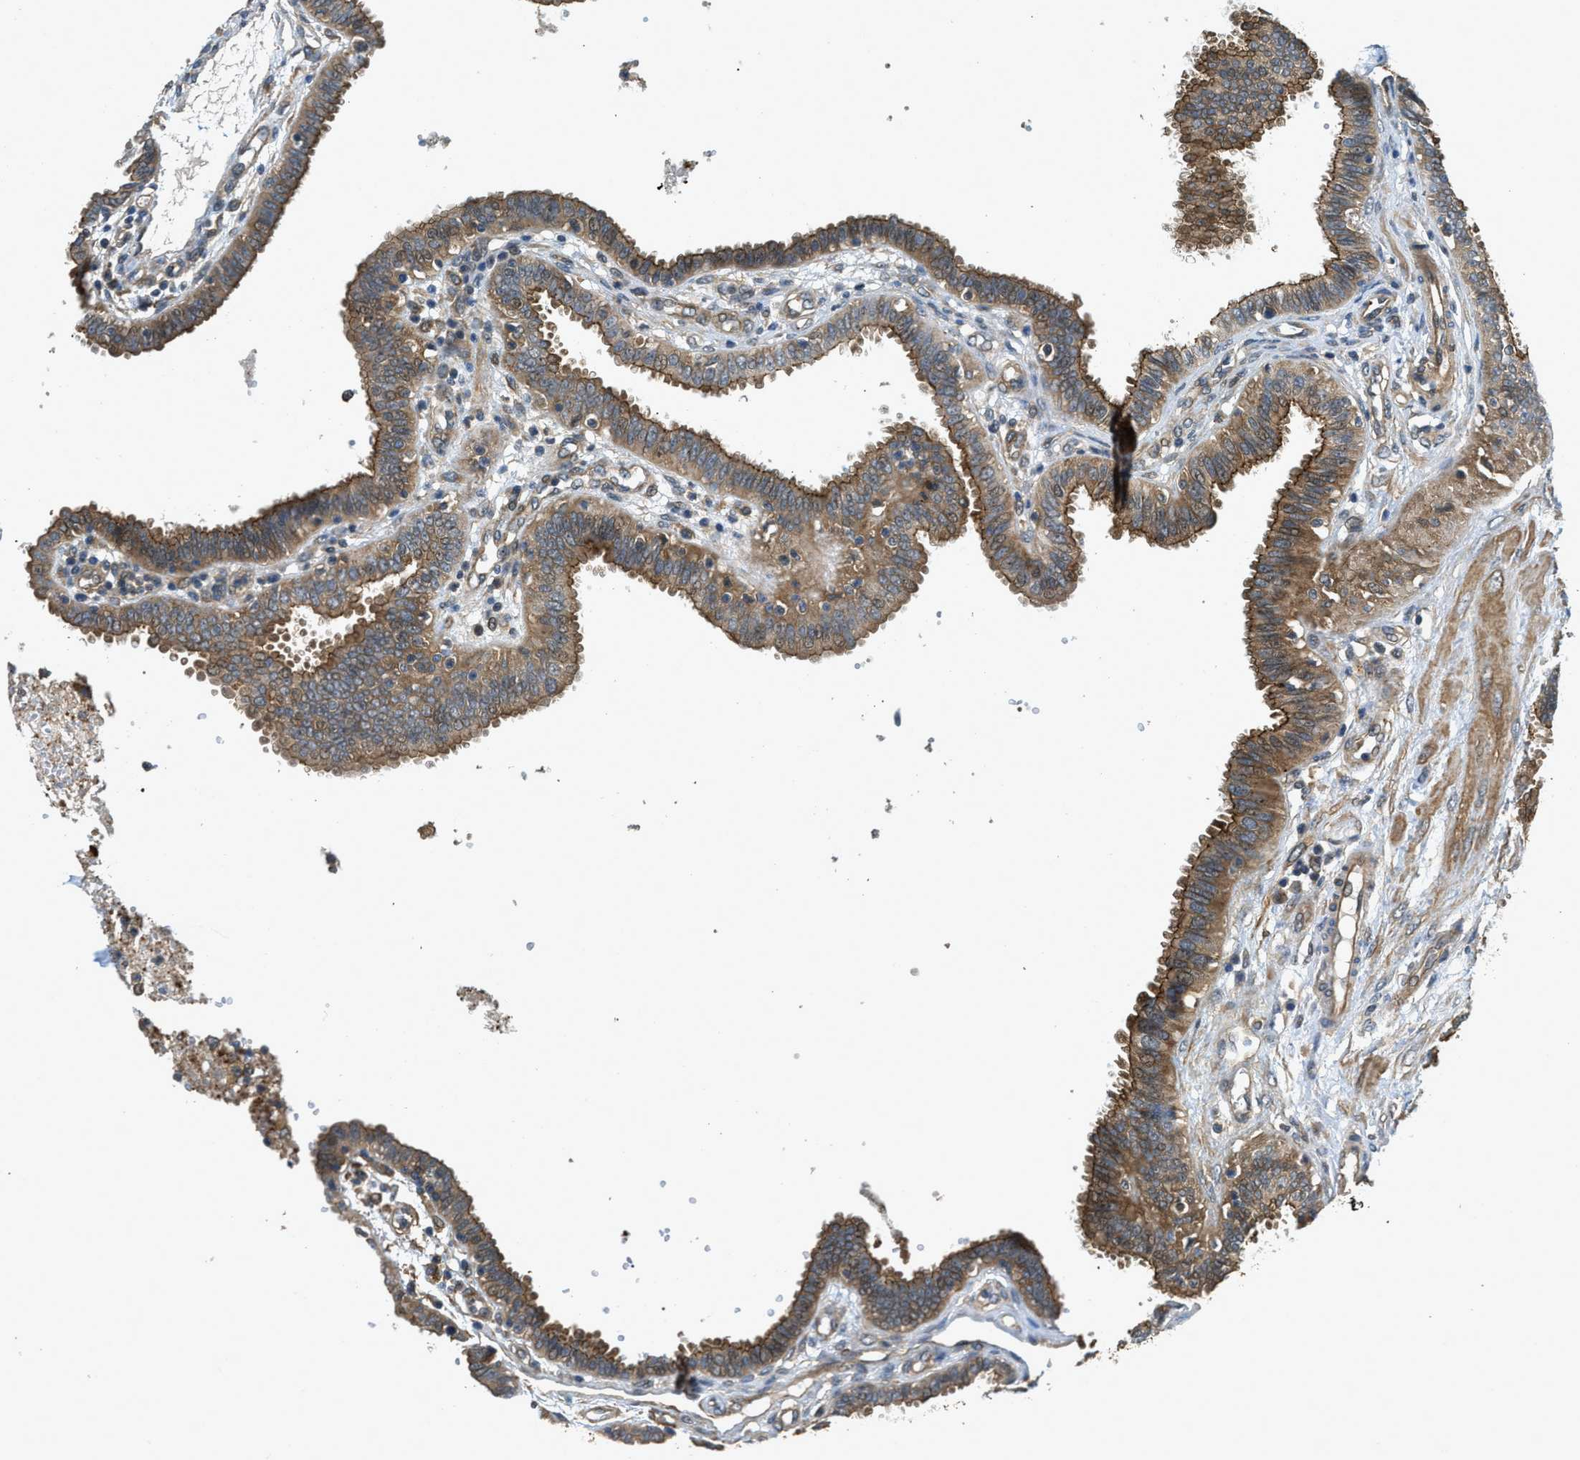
{"staining": {"intensity": "moderate", "quantity": ">75%", "location": "cytoplasmic/membranous"}, "tissue": "fallopian tube", "cell_type": "Glandular cells", "image_type": "normal", "snomed": [{"axis": "morphology", "description": "Normal tissue, NOS"}, {"axis": "topography", "description": "Fallopian tube"}], "caption": "An immunohistochemistry (IHC) histopathology image of unremarkable tissue is shown. Protein staining in brown highlights moderate cytoplasmic/membranous positivity in fallopian tube within glandular cells. (IHC, brightfield microscopy, high magnification).", "gene": "CGN", "patient": {"sex": "female", "age": 32}}